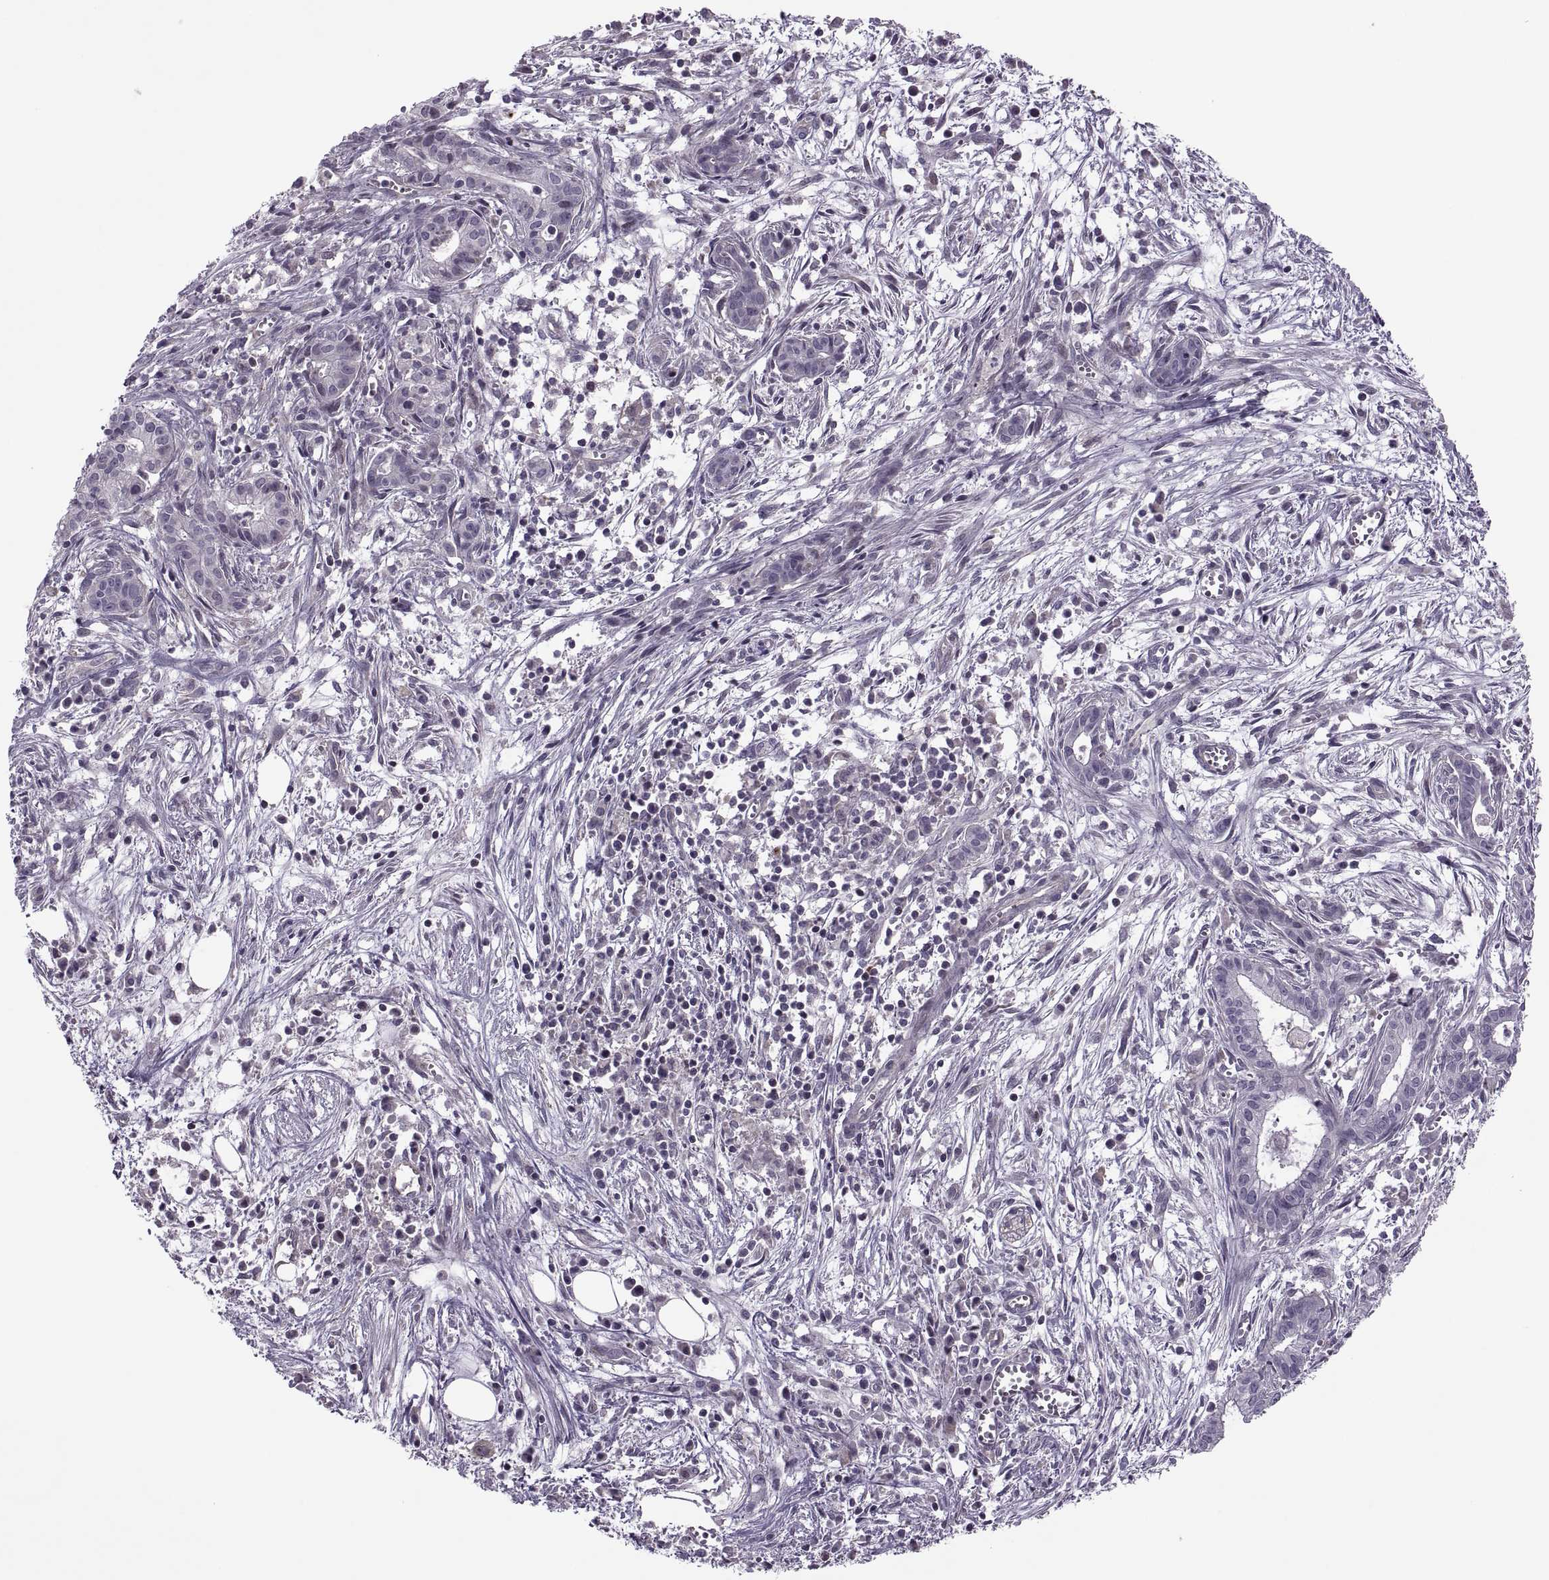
{"staining": {"intensity": "negative", "quantity": "none", "location": "none"}, "tissue": "pancreatic cancer", "cell_type": "Tumor cells", "image_type": "cancer", "snomed": [{"axis": "morphology", "description": "Adenocarcinoma, NOS"}, {"axis": "topography", "description": "Pancreas"}], "caption": "DAB (3,3'-diaminobenzidine) immunohistochemical staining of adenocarcinoma (pancreatic) demonstrates no significant positivity in tumor cells.", "gene": "ODF3", "patient": {"sex": "male", "age": 48}}